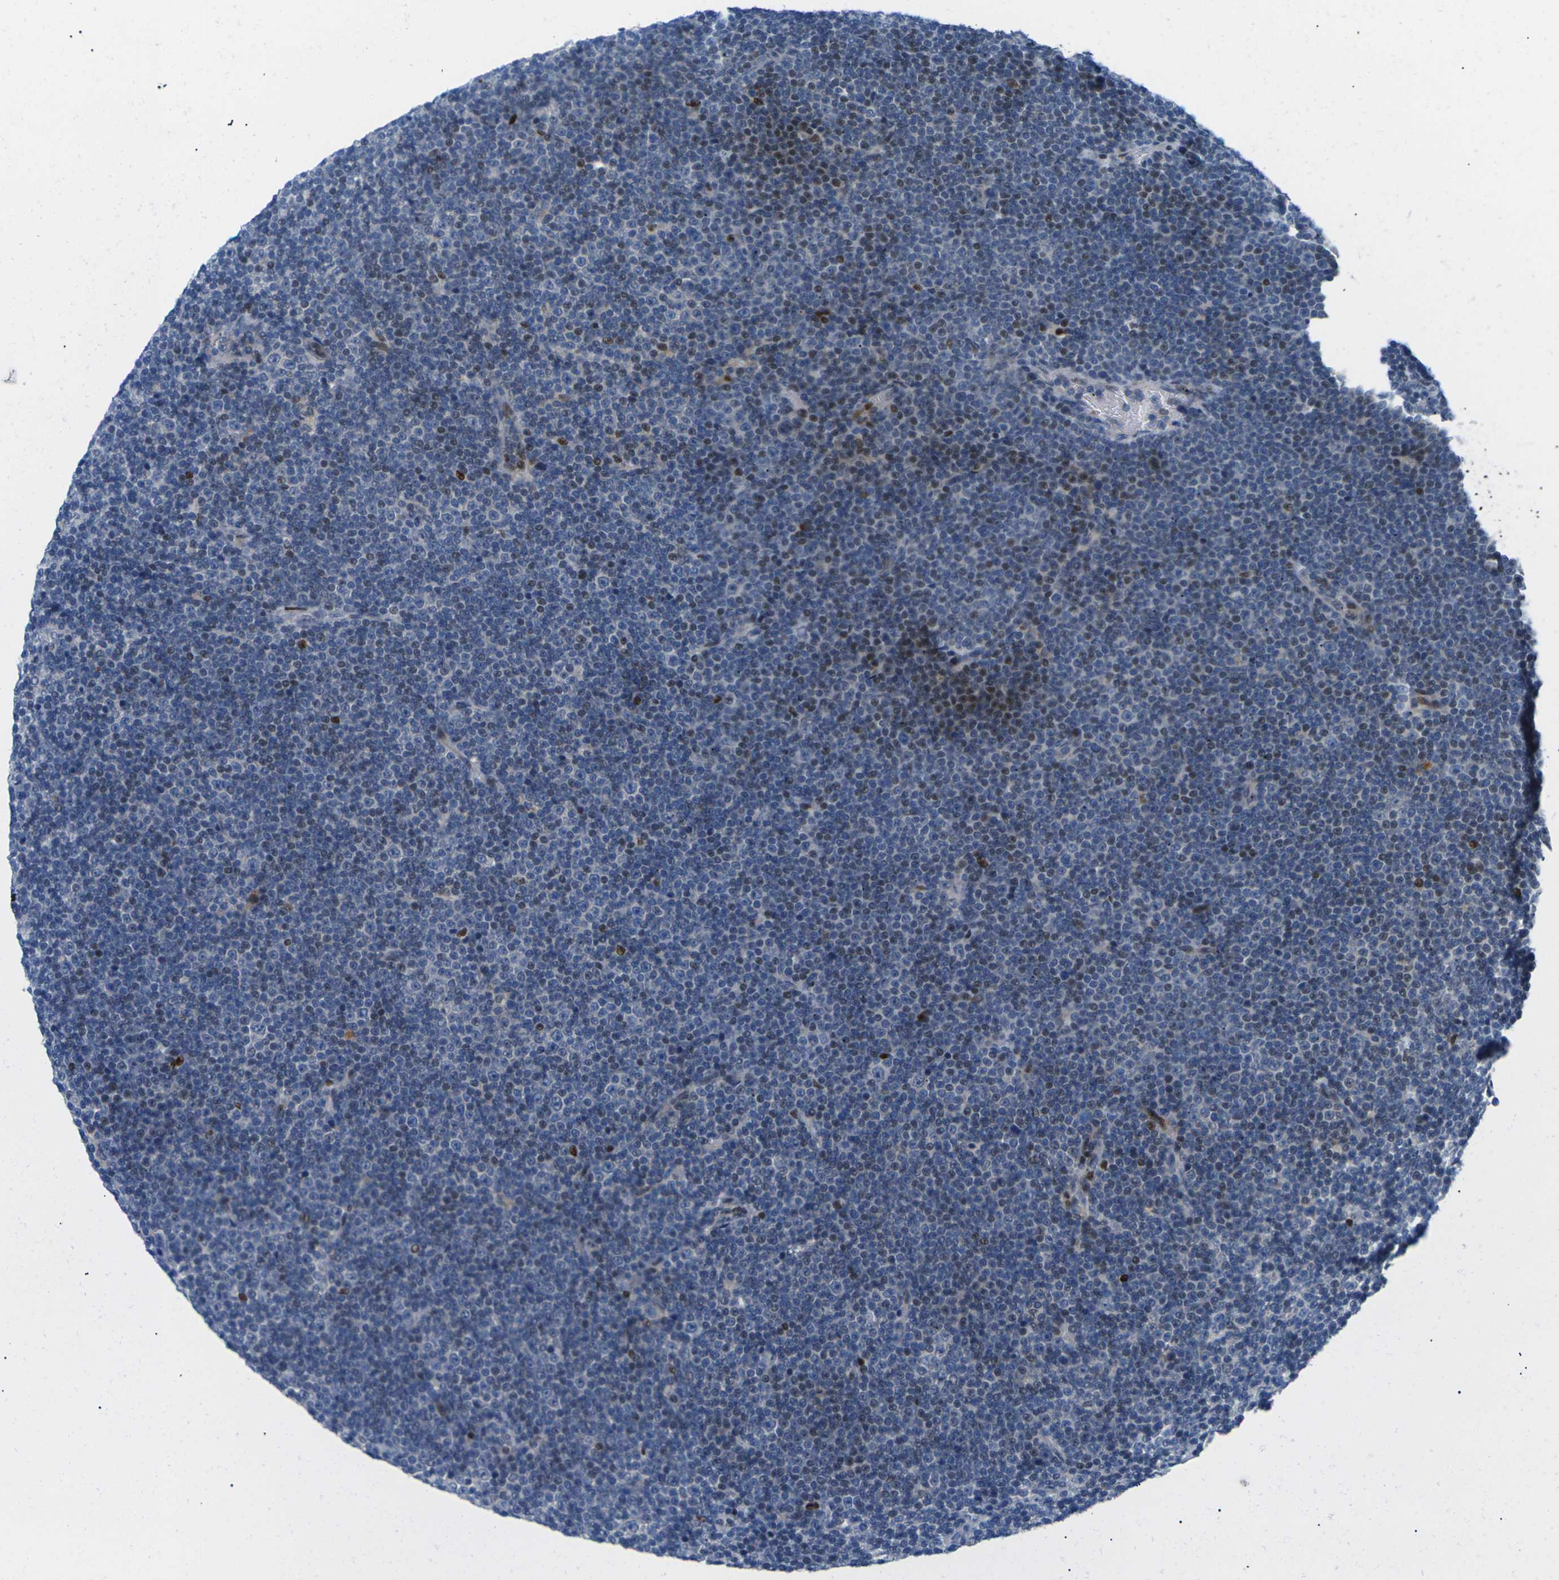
{"staining": {"intensity": "weak", "quantity": "25%-75%", "location": "nuclear"}, "tissue": "lymphoma", "cell_type": "Tumor cells", "image_type": "cancer", "snomed": [{"axis": "morphology", "description": "Malignant lymphoma, non-Hodgkin's type, Low grade"}, {"axis": "topography", "description": "Lymph node"}], "caption": "Human lymphoma stained for a protein (brown) displays weak nuclear positive expression in about 25%-75% of tumor cells.", "gene": "RPS6KA3", "patient": {"sex": "female", "age": 67}}